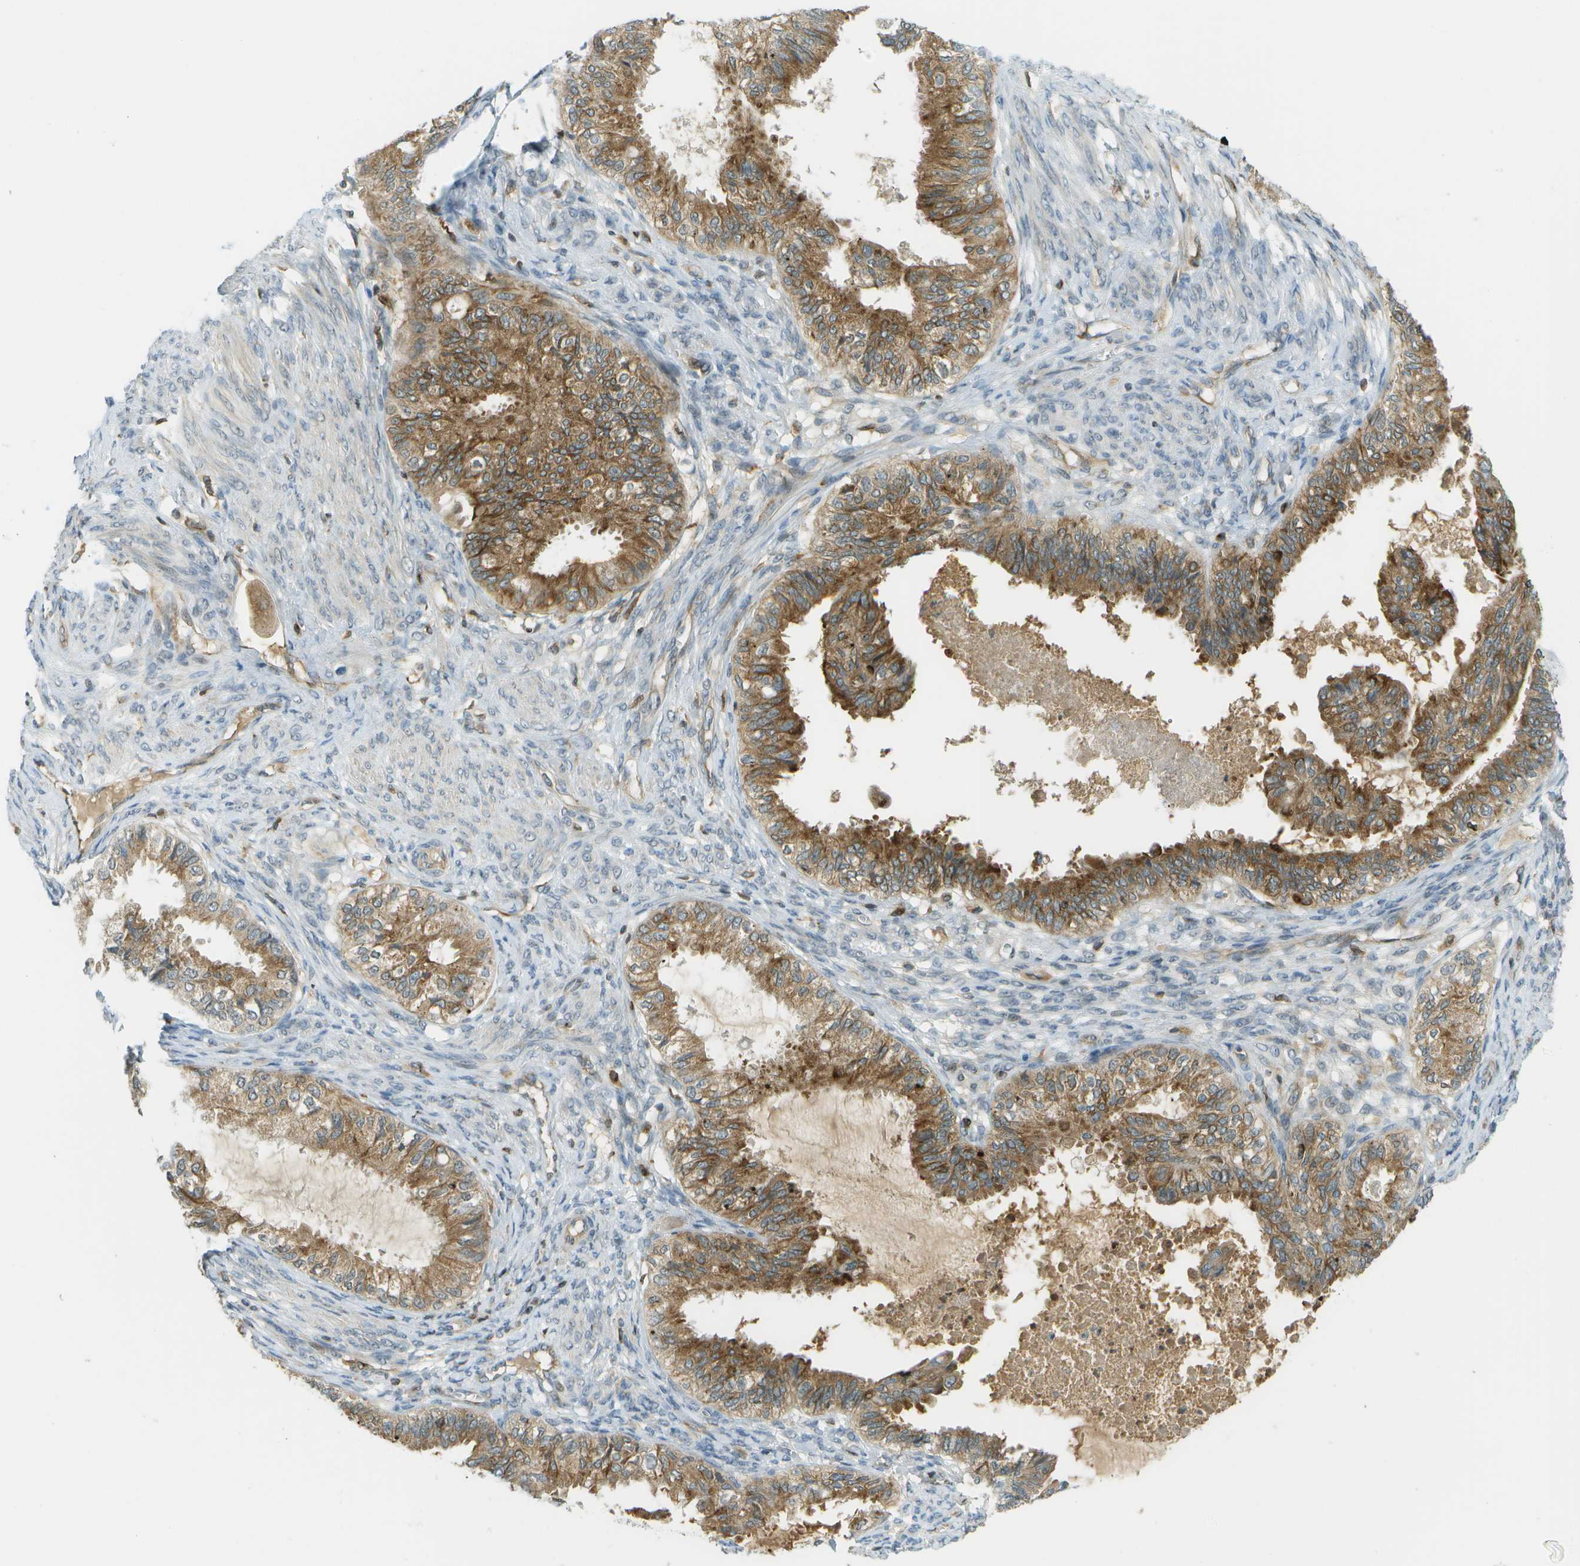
{"staining": {"intensity": "moderate", "quantity": ">75%", "location": "cytoplasmic/membranous"}, "tissue": "cervical cancer", "cell_type": "Tumor cells", "image_type": "cancer", "snomed": [{"axis": "morphology", "description": "Normal tissue, NOS"}, {"axis": "morphology", "description": "Adenocarcinoma, NOS"}, {"axis": "topography", "description": "Cervix"}, {"axis": "topography", "description": "Endometrium"}], "caption": "Protein staining exhibits moderate cytoplasmic/membranous staining in approximately >75% of tumor cells in adenocarcinoma (cervical).", "gene": "TMTC1", "patient": {"sex": "female", "age": 86}}